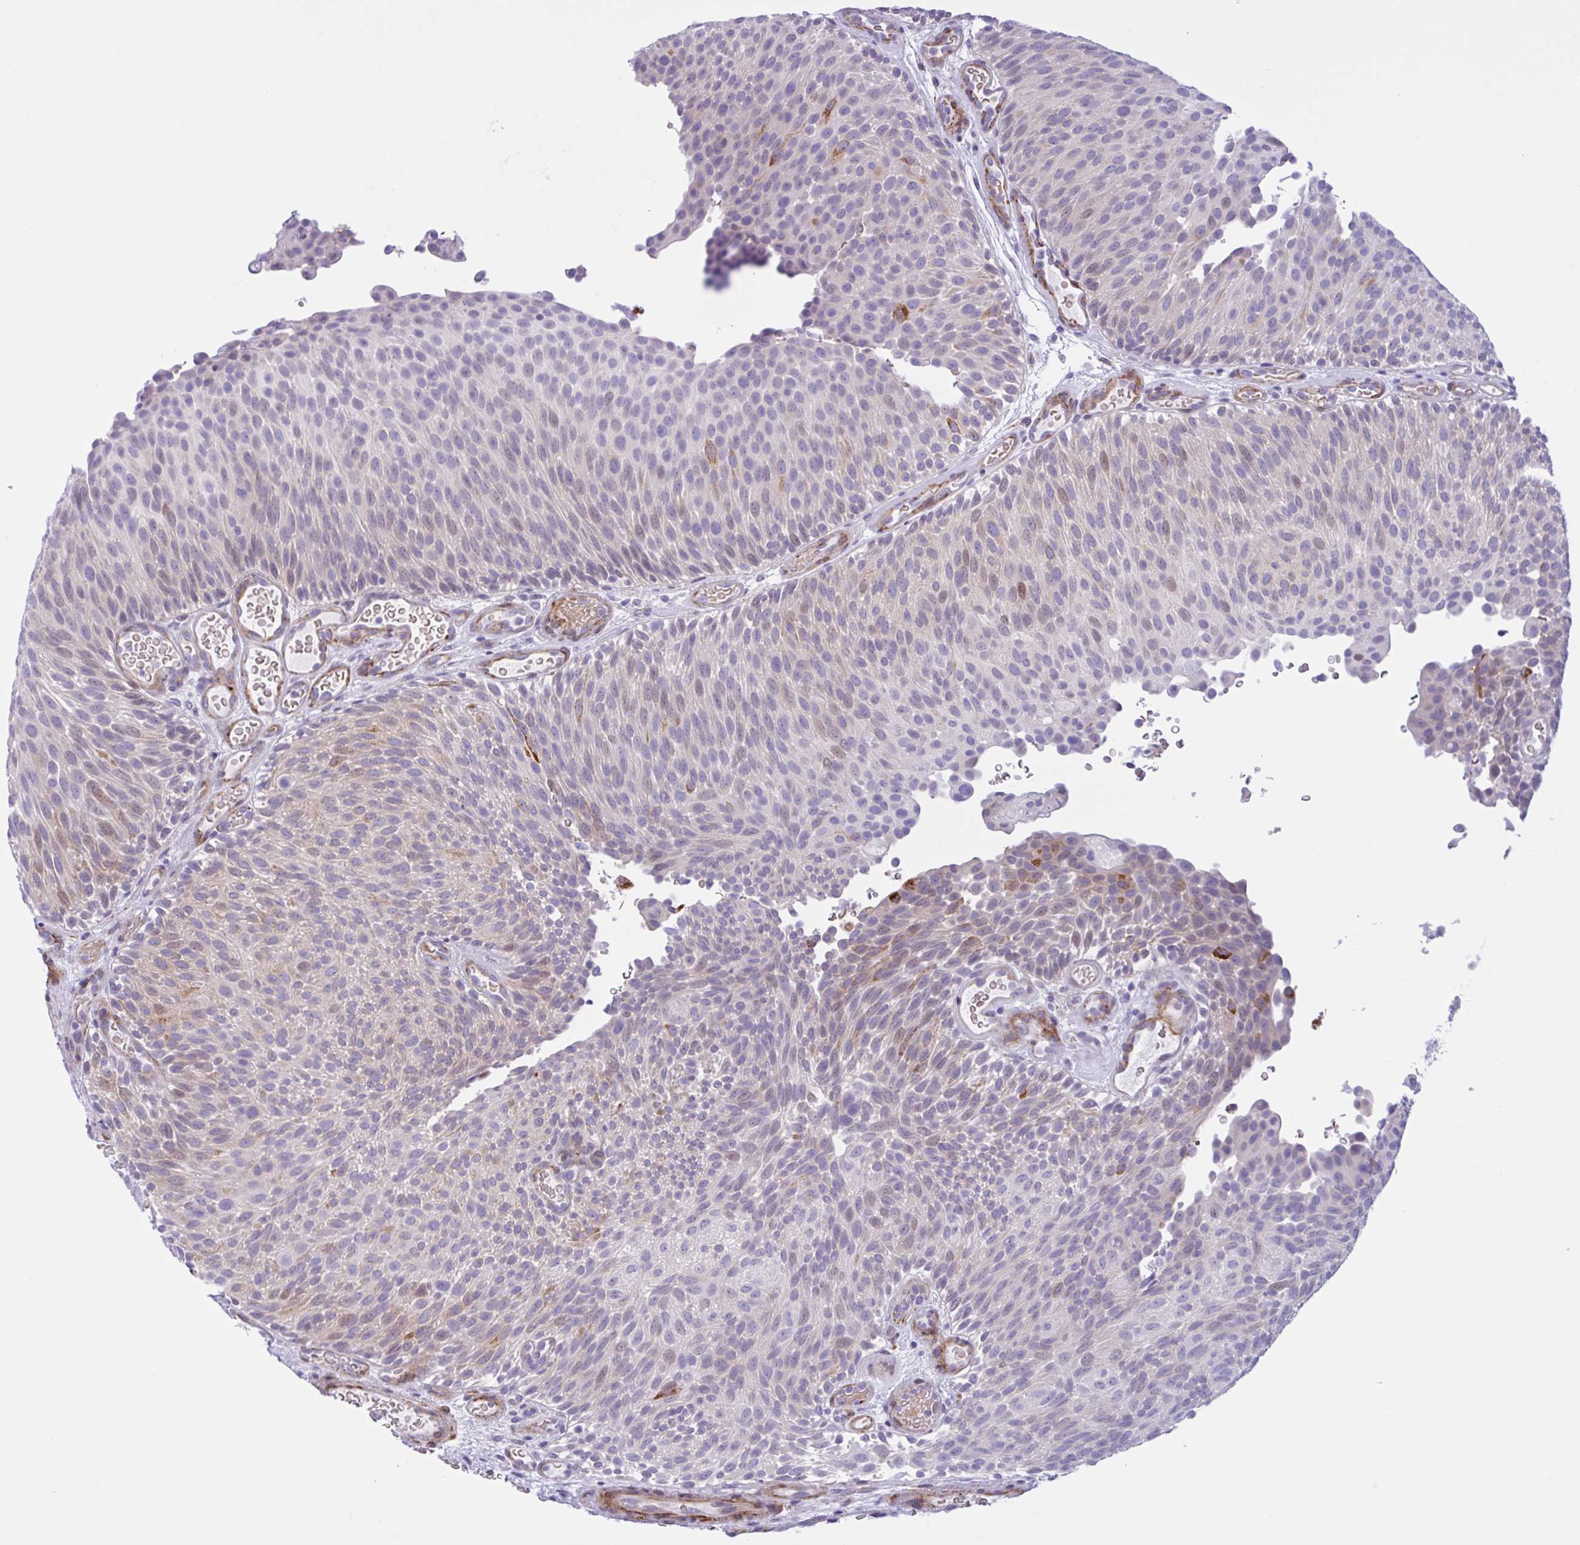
{"staining": {"intensity": "moderate", "quantity": "<25%", "location": "cytoplasmic/membranous"}, "tissue": "urothelial cancer", "cell_type": "Tumor cells", "image_type": "cancer", "snomed": [{"axis": "morphology", "description": "Urothelial carcinoma, Low grade"}, {"axis": "topography", "description": "Urinary bladder"}], "caption": "Immunohistochemistry (IHC) micrograph of neoplastic tissue: human urothelial cancer stained using immunohistochemistry (IHC) reveals low levels of moderate protein expression localized specifically in the cytoplasmic/membranous of tumor cells, appearing as a cytoplasmic/membranous brown color.", "gene": "AHCYL2", "patient": {"sex": "male", "age": 78}}